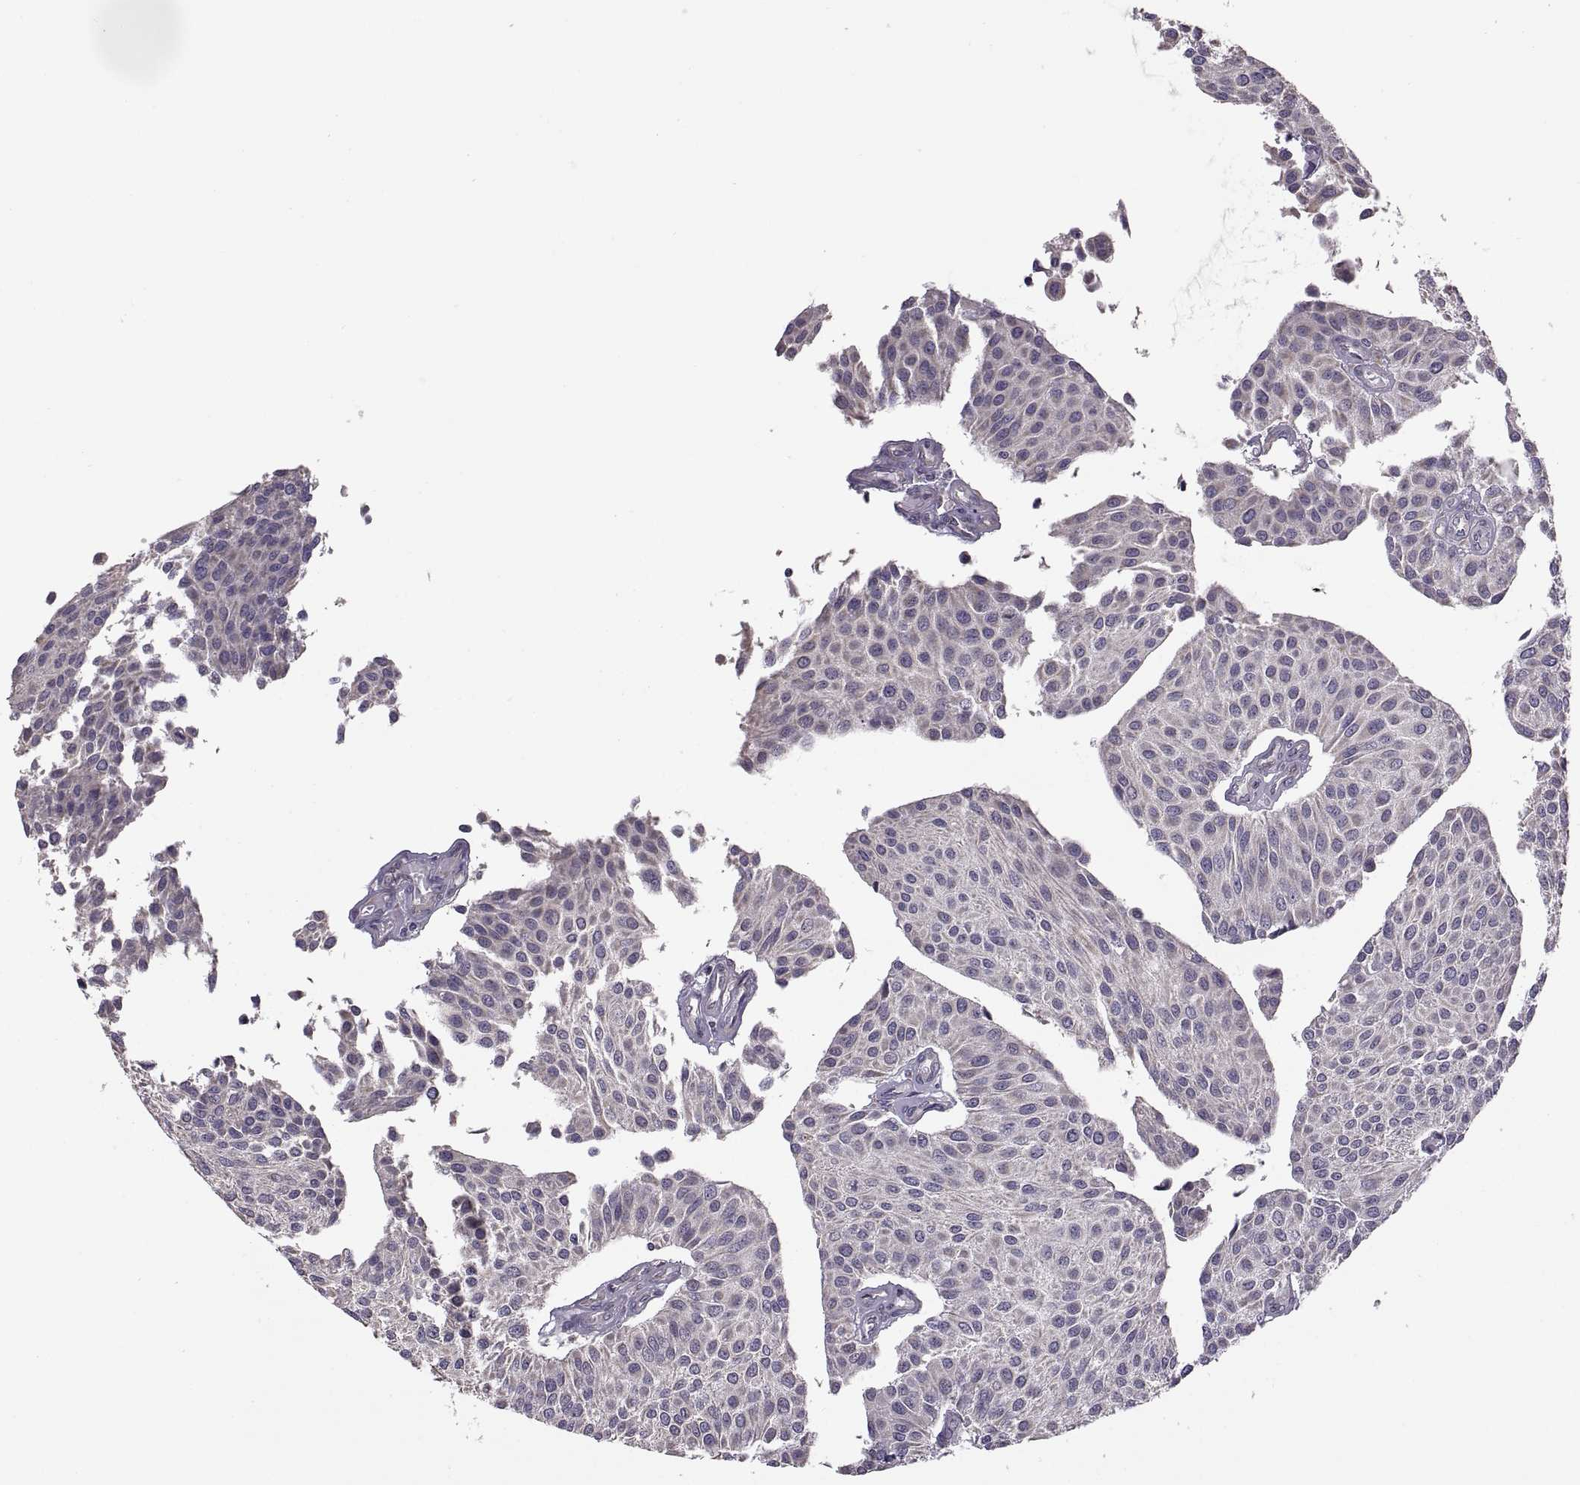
{"staining": {"intensity": "negative", "quantity": "none", "location": "none"}, "tissue": "urothelial cancer", "cell_type": "Tumor cells", "image_type": "cancer", "snomed": [{"axis": "morphology", "description": "Urothelial carcinoma, NOS"}, {"axis": "topography", "description": "Urinary bladder"}], "caption": "The image displays no staining of tumor cells in urothelial cancer.", "gene": "ACSBG2", "patient": {"sex": "male", "age": 55}}